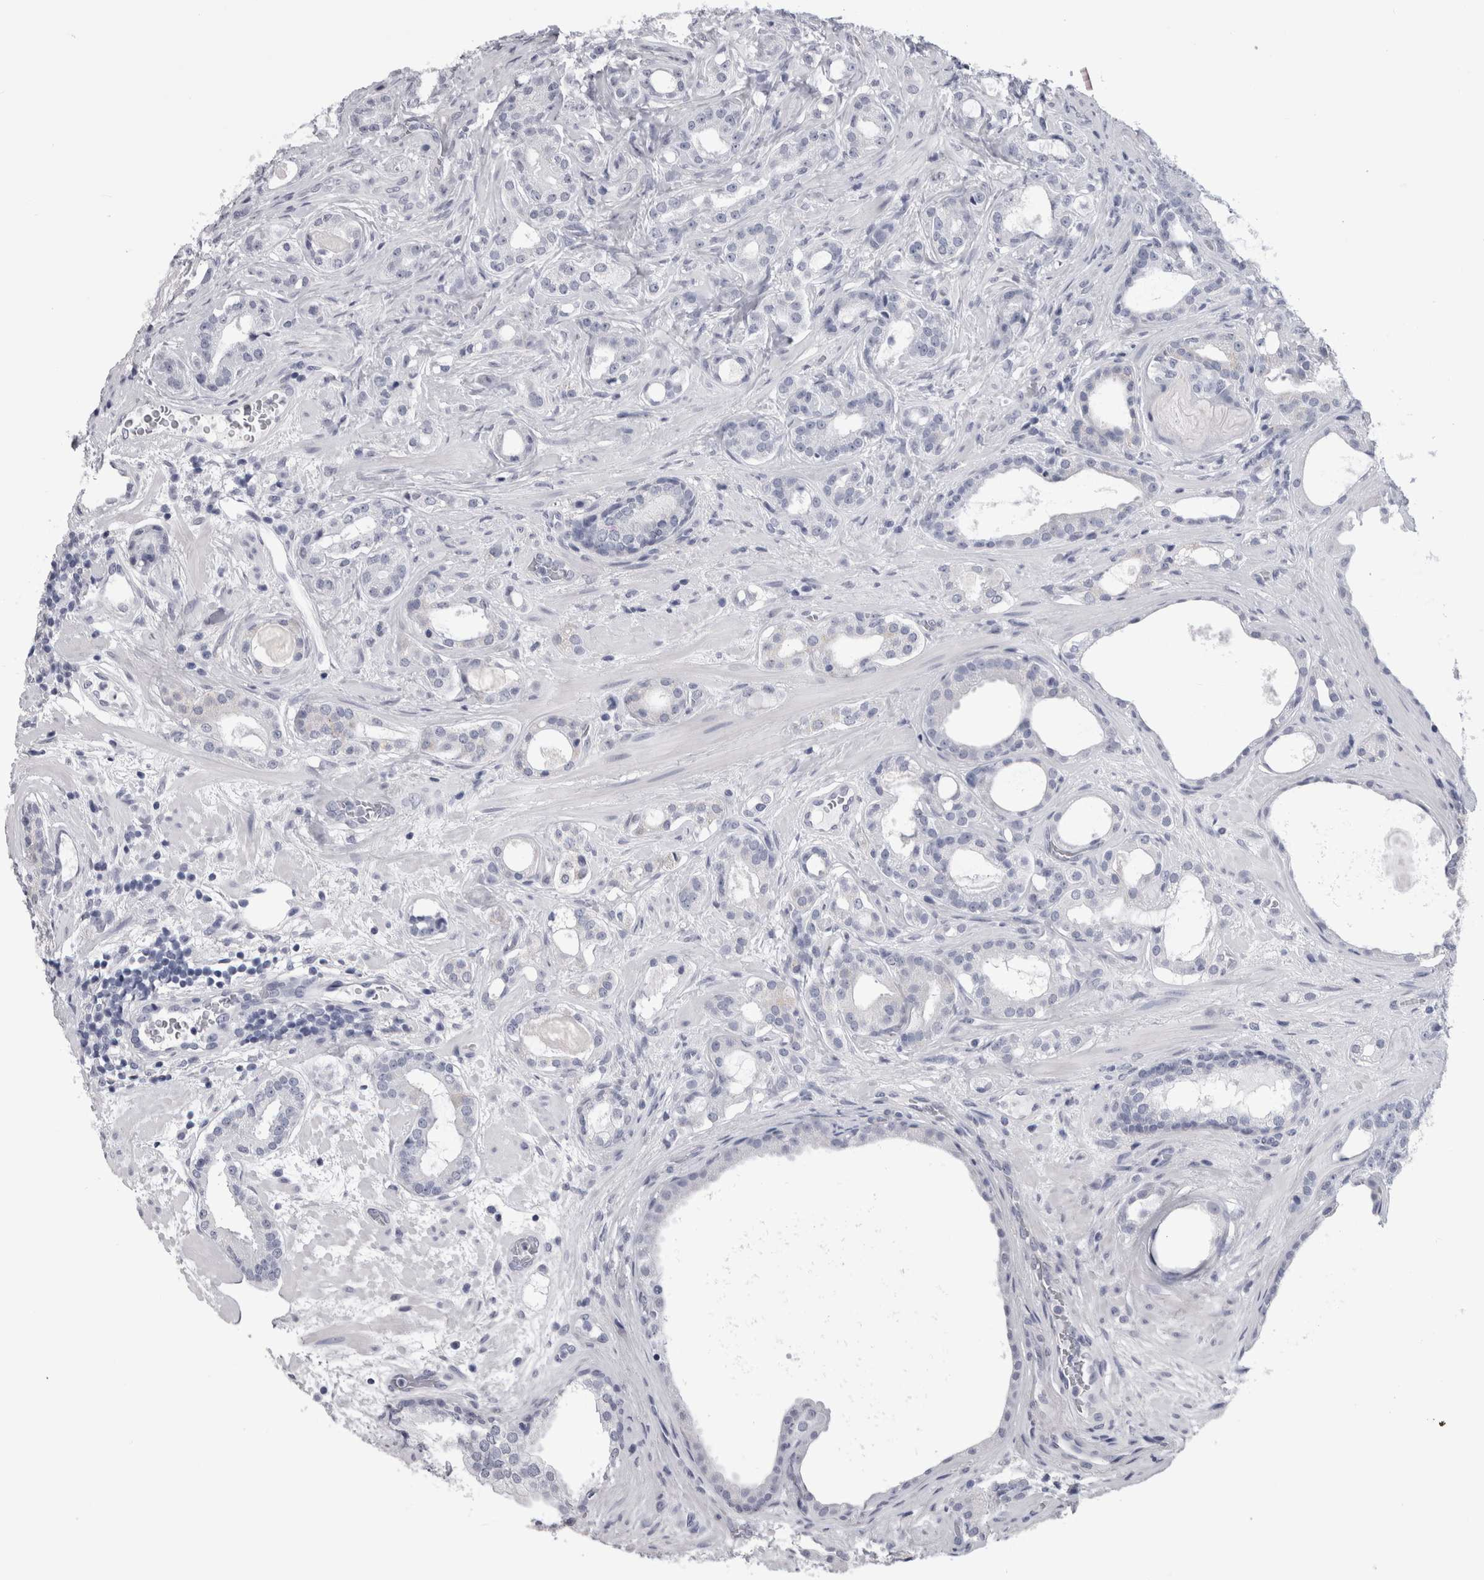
{"staining": {"intensity": "negative", "quantity": "none", "location": "none"}, "tissue": "prostate cancer", "cell_type": "Tumor cells", "image_type": "cancer", "snomed": [{"axis": "morphology", "description": "Adenocarcinoma, High grade"}, {"axis": "topography", "description": "Prostate"}], "caption": "Human high-grade adenocarcinoma (prostate) stained for a protein using immunohistochemistry shows no staining in tumor cells.", "gene": "AFMID", "patient": {"sex": "male", "age": 60}}